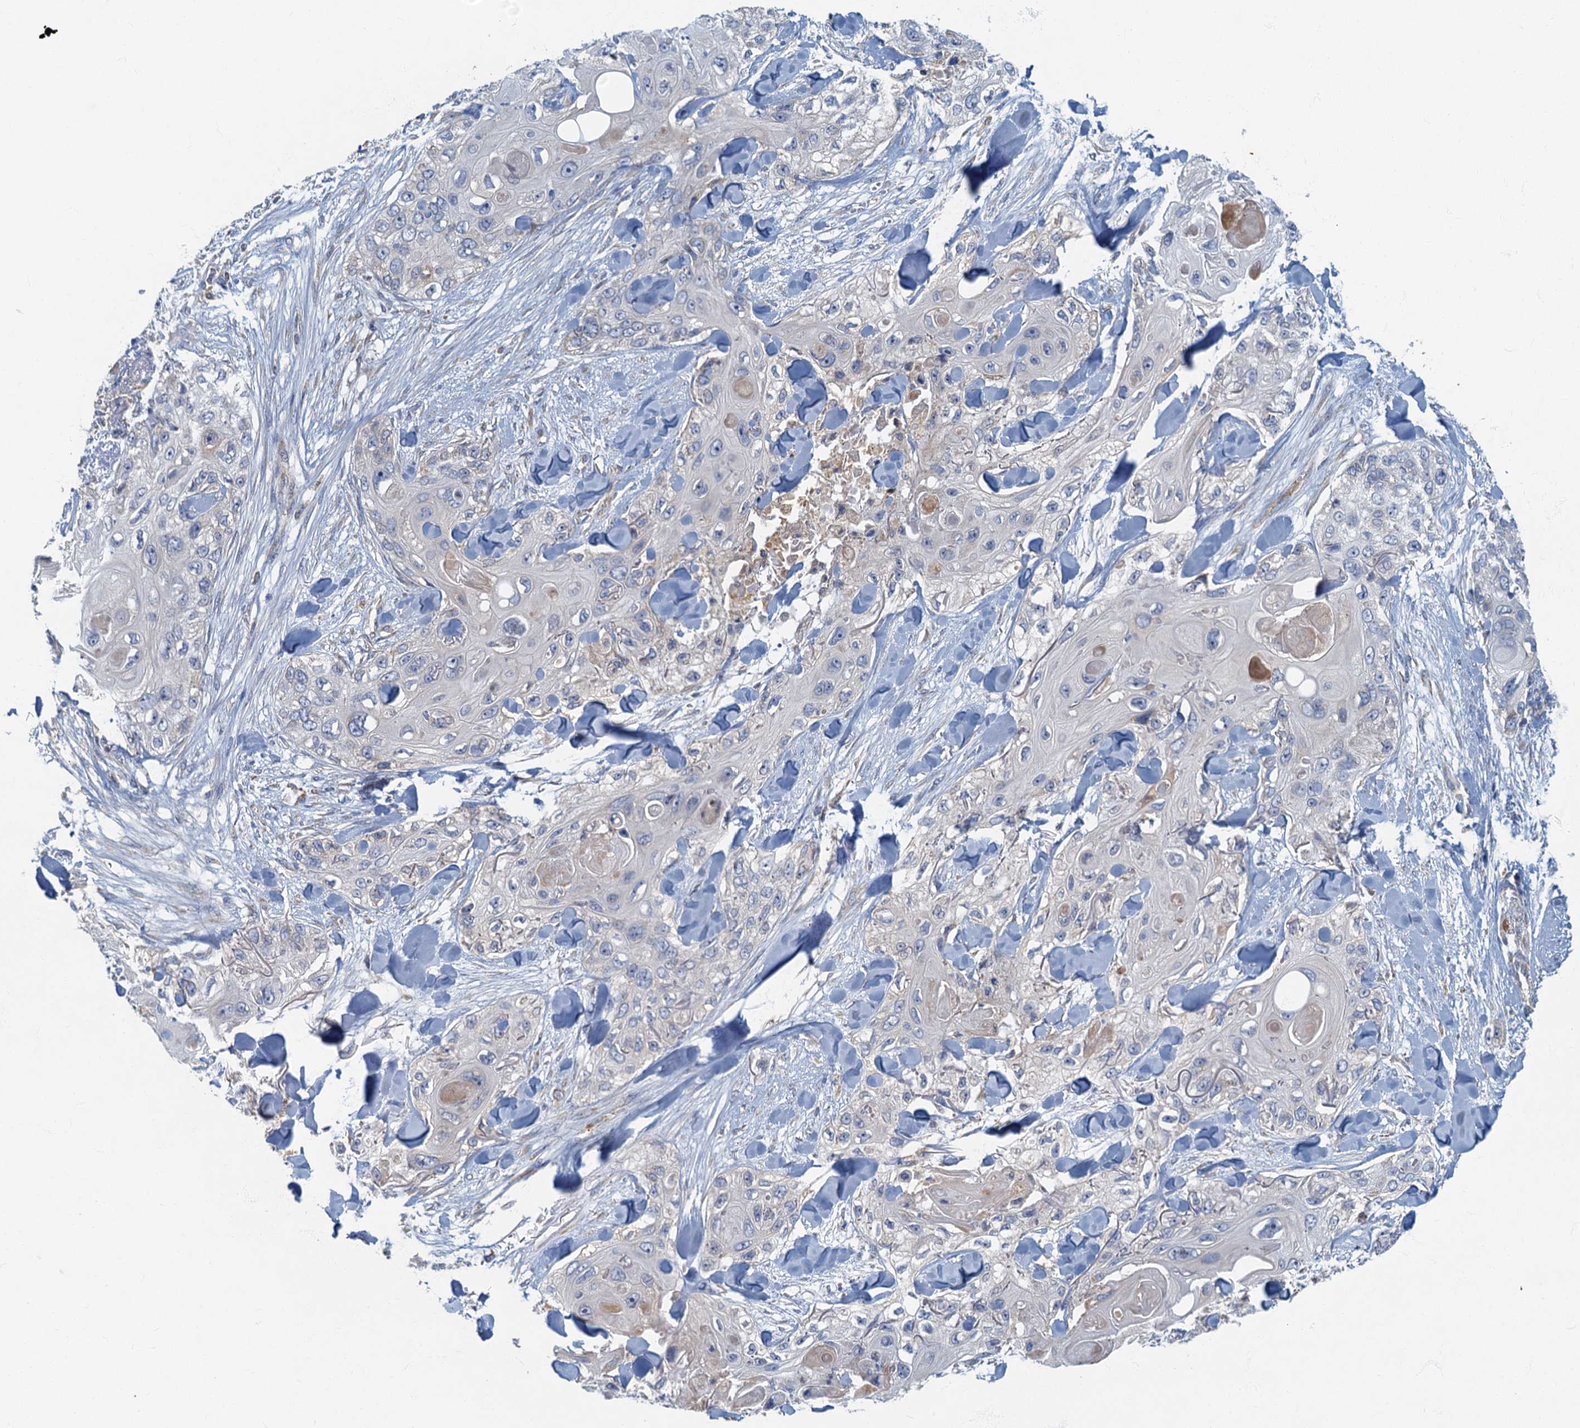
{"staining": {"intensity": "negative", "quantity": "none", "location": "none"}, "tissue": "skin cancer", "cell_type": "Tumor cells", "image_type": "cancer", "snomed": [{"axis": "morphology", "description": "Normal tissue, NOS"}, {"axis": "morphology", "description": "Squamous cell carcinoma, NOS"}, {"axis": "topography", "description": "Skin"}], "caption": "Tumor cells are negative for protein expression in human skin cancer.", "gene": "SPDYC", "patient": {"sex": "male", "age": 72}}